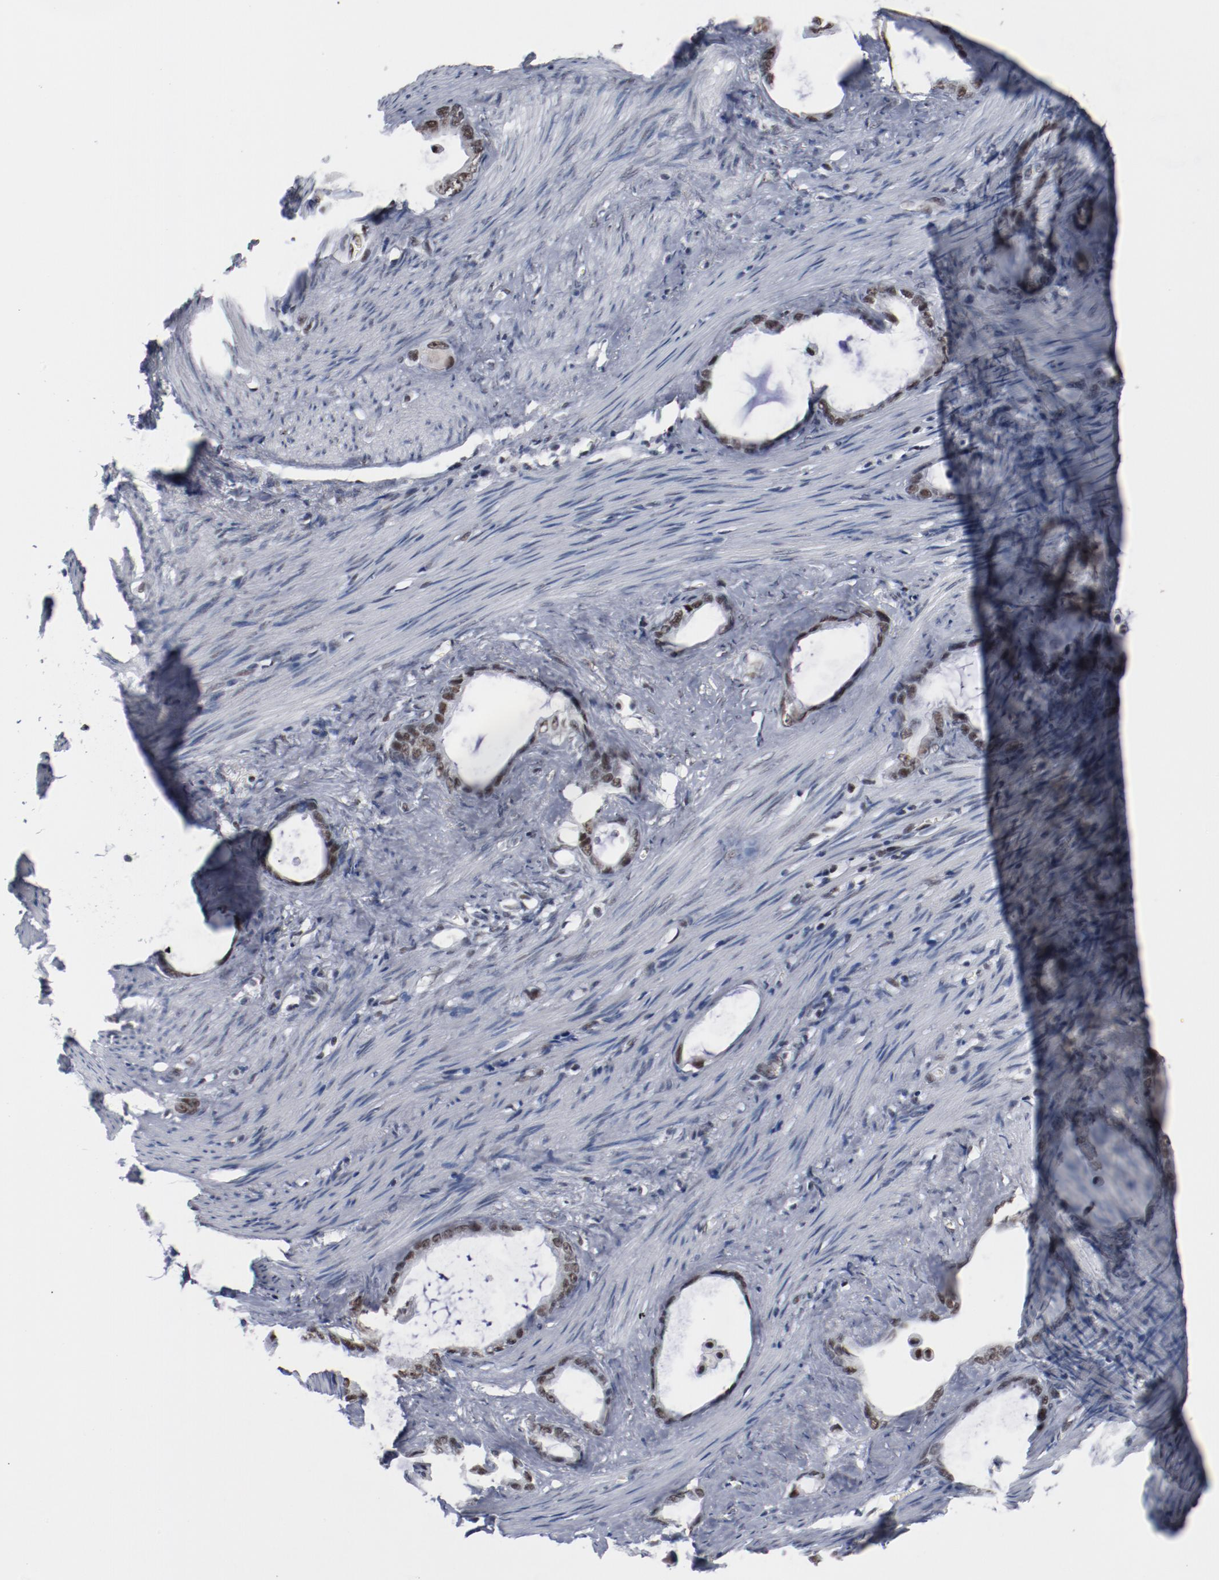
{"staining": {"intensity": "weak", "quantity": ">75%", "location": "nuclear"}, "tissue": "stomach cancer", "cell_type": "Tumor cells", "image_type": "cancer", "snomed": [{"axis": "morphology", "description": "Adenocarcinoma, NOS"}, {"axis": "topography", "description": "Stomach"}], "caption": "Adenocarcinoma (stomach) stained for a protein exhibits weak nuclear positivity in tumor cells. (IHC, brightfield microscopy, high magnification).", "gene": "BUB3", "patient": {"sex": "female", "age": 75}}